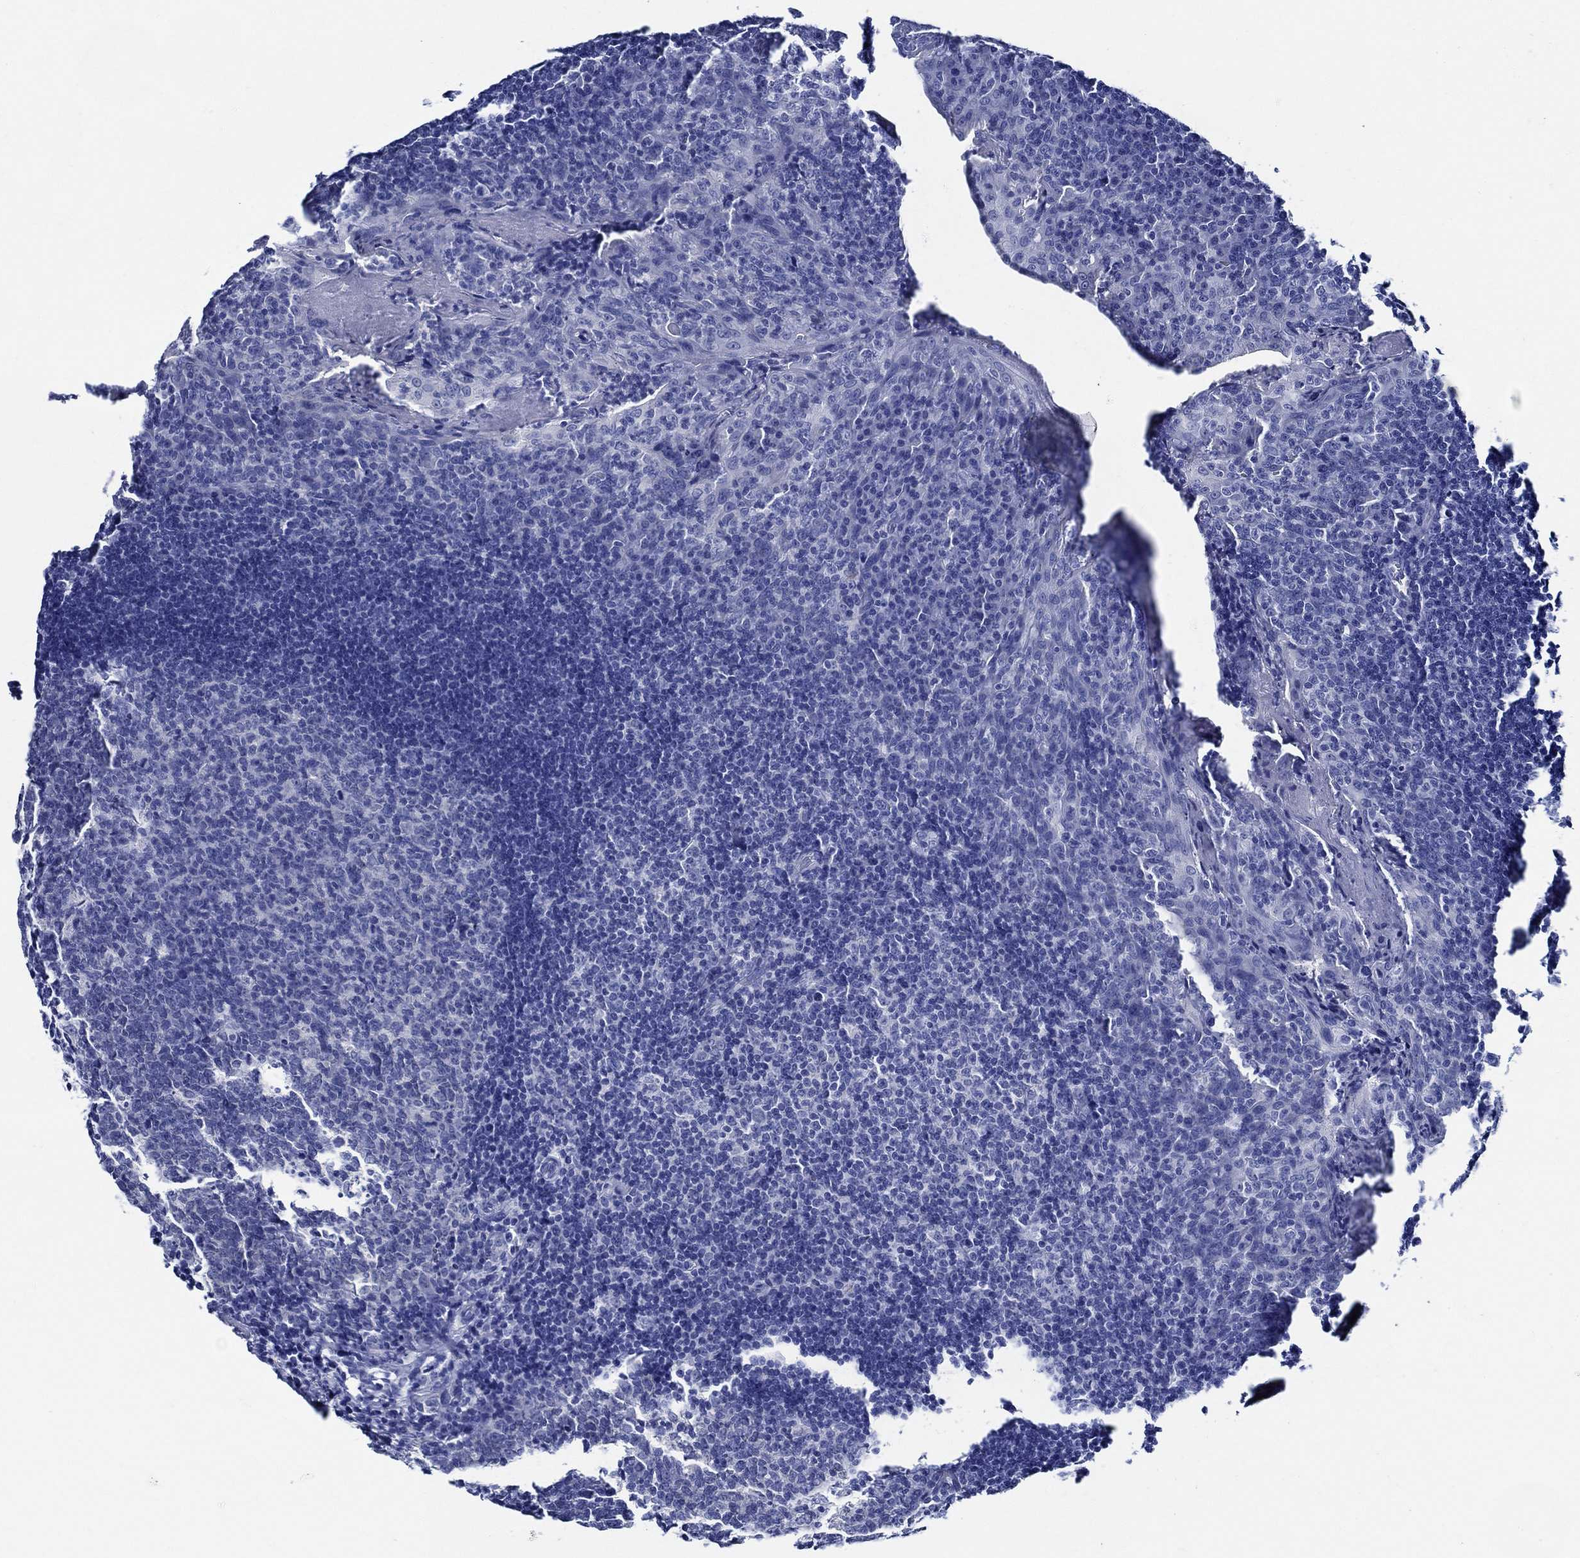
{"staining": {"intensity": "negative", "quantity": "none", "location": "none"}, "tissue": "tonsil", "cell_type": "Germinal center cells", "image_type": "normal", "snomed": [{"axis": "morphology", "description": "Normal tissue, NOS"}, {"axis": "topography", "description": "Tonsil"}], "caption": "Germinal center cells show no significant protein expression in unremarkable tonsil.", "gene": "WDR62", "patient": {"sex": "male", "age": 17}}